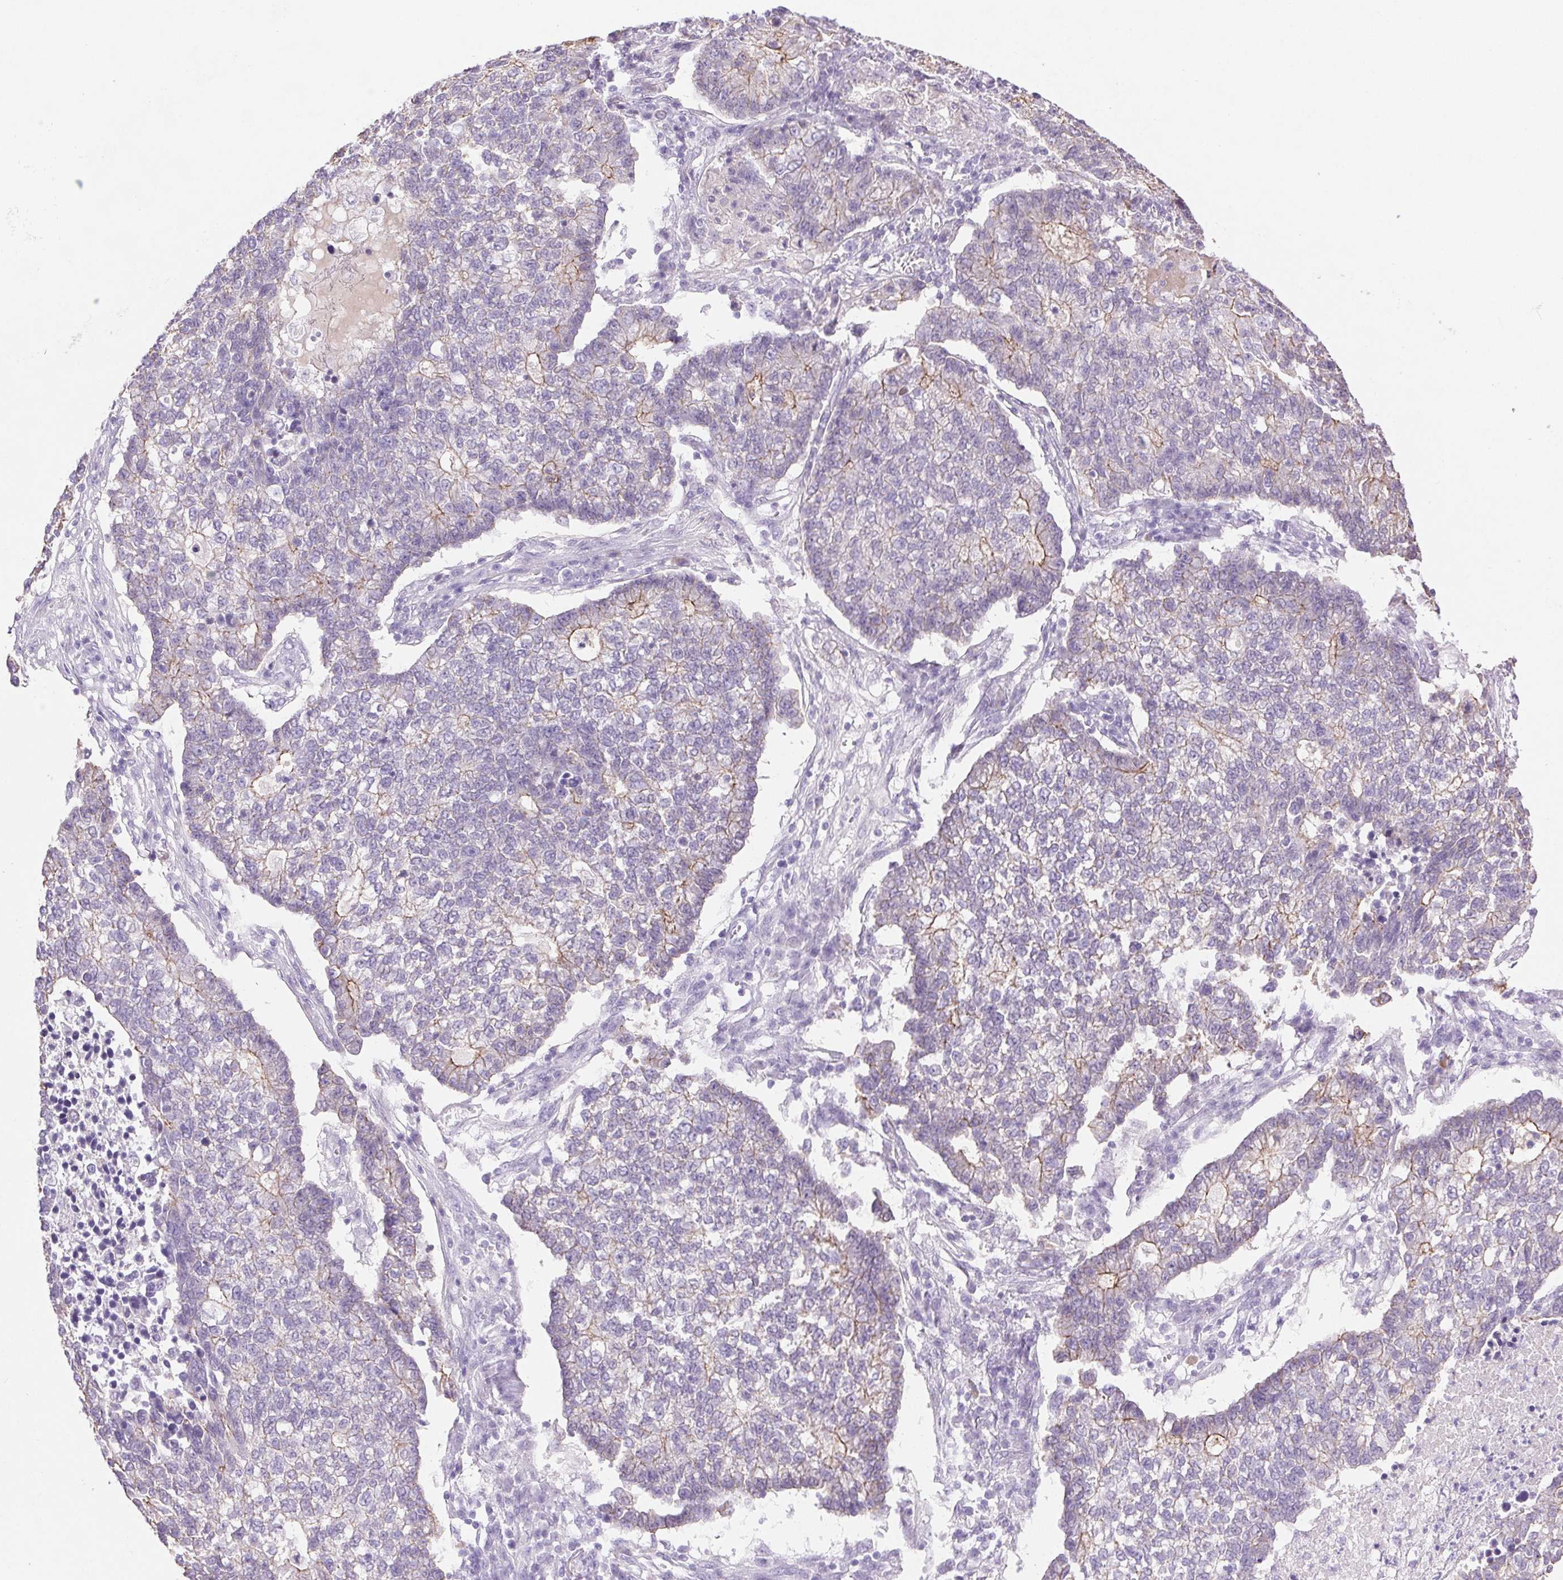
{"staining": {"intensity": "moderate", "quantity": "25%-75%", "location": "cytoplasmic/membranous"}, "tissue": "lung cancer", "cell_type": "Tumor cells", "image_type": "cancer", "snomed": [{"axis": "morphology", "description": "Adenocarcinoma, NOS"}, {"axis": "topography", "description": "Lung"}], "caption": "IHC of lung adenocarcinoma shows medium levels of moderate cytoplasmic/membranous expression in about 25%-75% of tumor cells.", "gene": "CLDN10", "patient": {"sex": "male", "age": 57}}